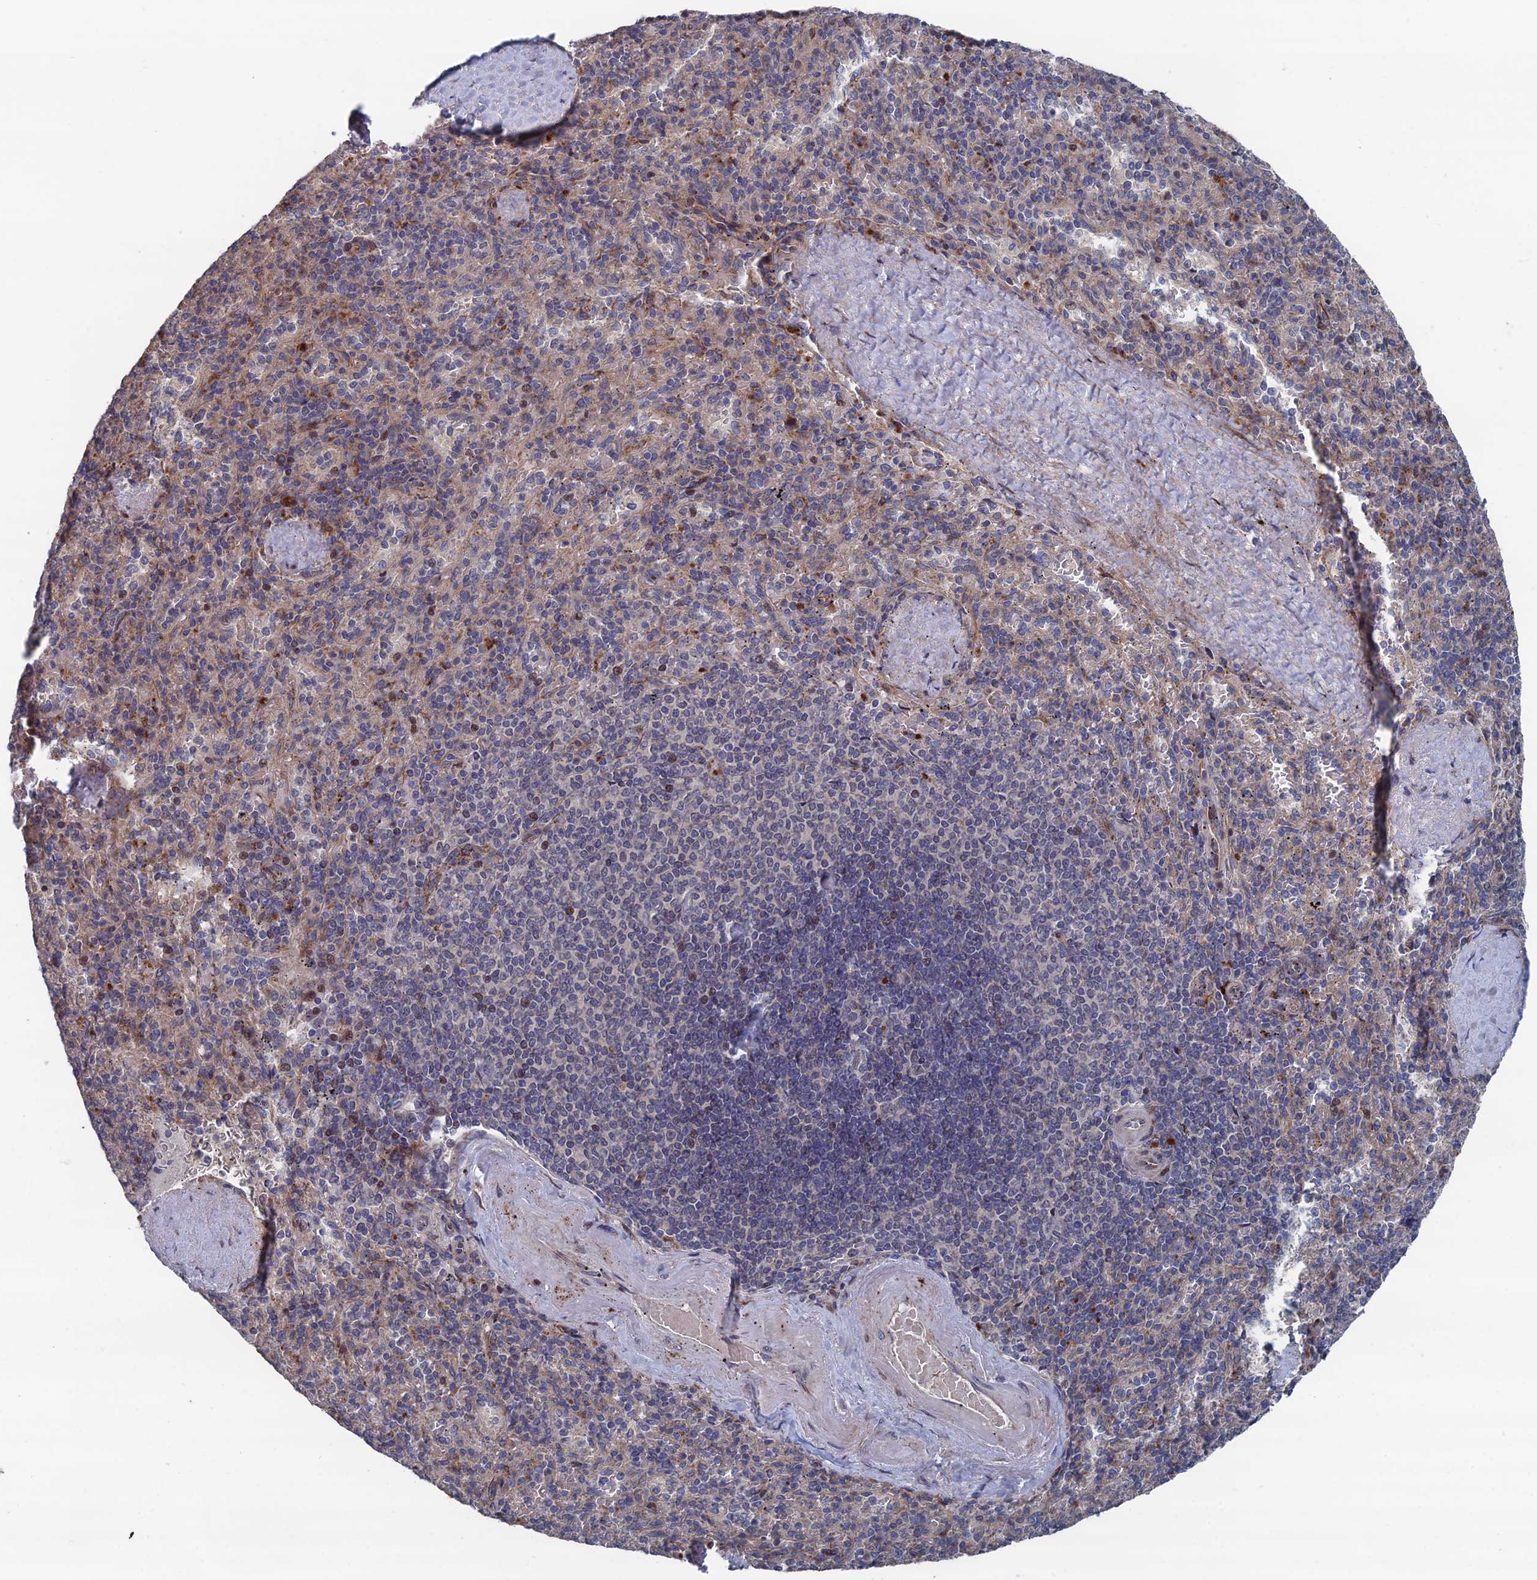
{"staining": {"intensity": "moderate", "quantity": "<25%", "location": "cytoplasmic/membranous"}, "tissue": "spleen", "cell_type": "Cells in red pulp", "image_type": "normal", "snomed": [{"axis": "morphology", "description": "Normal tissue, NOS"}, {"axis": "topography", "description": "Spleen"}], "caption": "Immunohistochemistry (IHC) (DAB (3,3'-diaminobenzidine)) staining of unremarkable human spleen shows moderate cytoplasmic/membranous protein expression in about <25% of cells in red pulp. (DAB IHC, brown staining for protein, blue staining for nuclei).", "gene": "GTF2IRD1", "patient": {"sex": "male", "age": 82}}